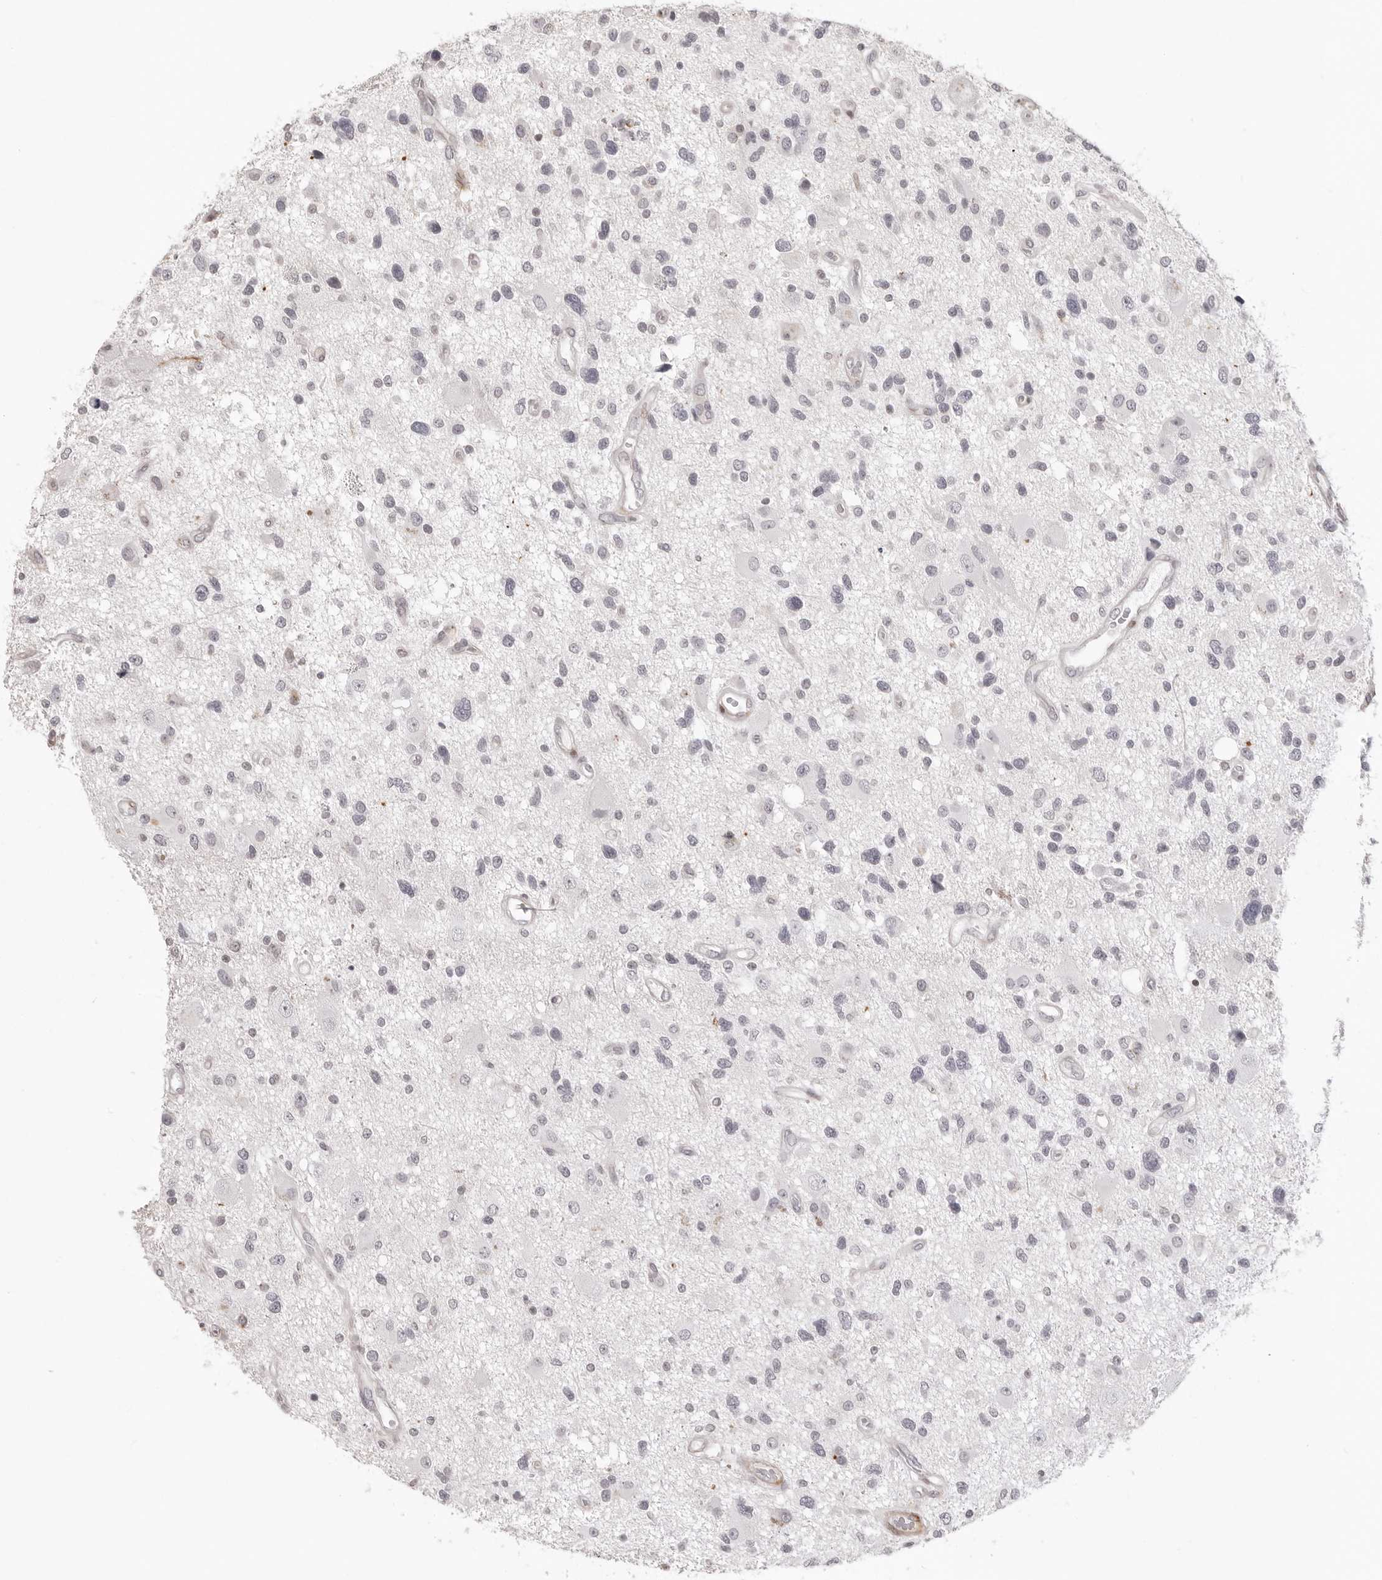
{"staining": {"intensity": "negative", "quantity": "none", "location": "none"}, "tissue": "glioma", "cell_type": "Tumor cells", "image_type": "cancer", "snomed": [{"axis": "morphology", "description": "Glioma, malignant, High grade"}, {"axis": "topography", "description": "Brain"}], "caption": "DAB immunohistochemical staining of malignant high-grade glioma displays no significant staining in tumor cells. Nuclei are stained in blue.", "gene": "UNK", "patient": {"sex": "male", "age": 33}}